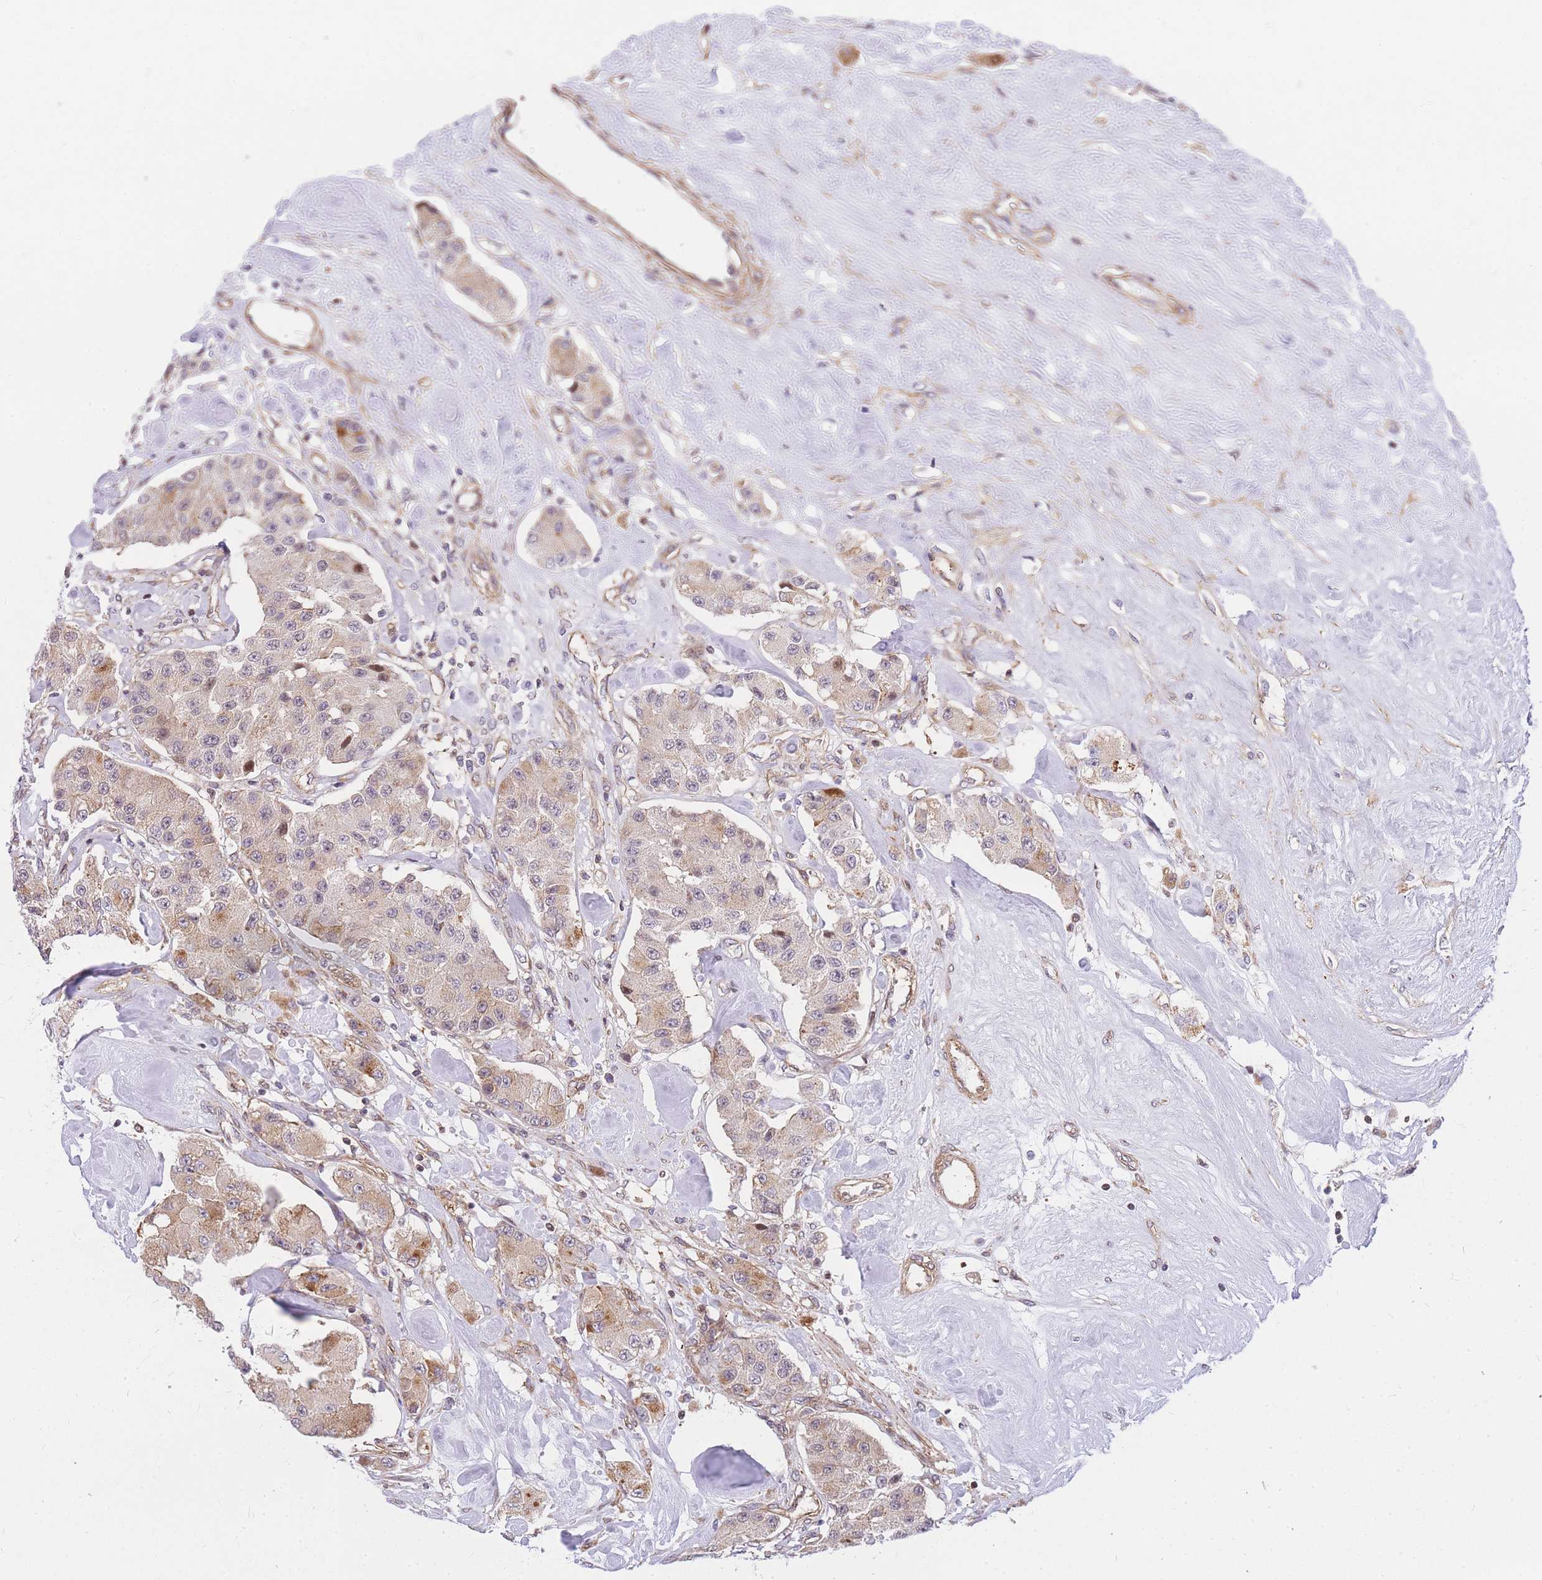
{"staining": {"intensity": "moderate", "quantity": "<25%", "location": "cytoplasmic/membranous"}, "tissue": "carcinoid", "cell_type": "Tumor cells", "image_type": "cancer", "snomed": [{"axis": "morphology", "description": "Carcinoid, malignant, NOS"}, {"axis": "topography", "description": "Pancreas"}], "caption": "The micrograph displays immunohistochemical staining of malignant carcinoid. There is moderate cytoplasmic/membranous staining is seen in about <25% of tumor cells.", "gene": "S100PBP", "patient": {"sex": "male", "age": 41}}